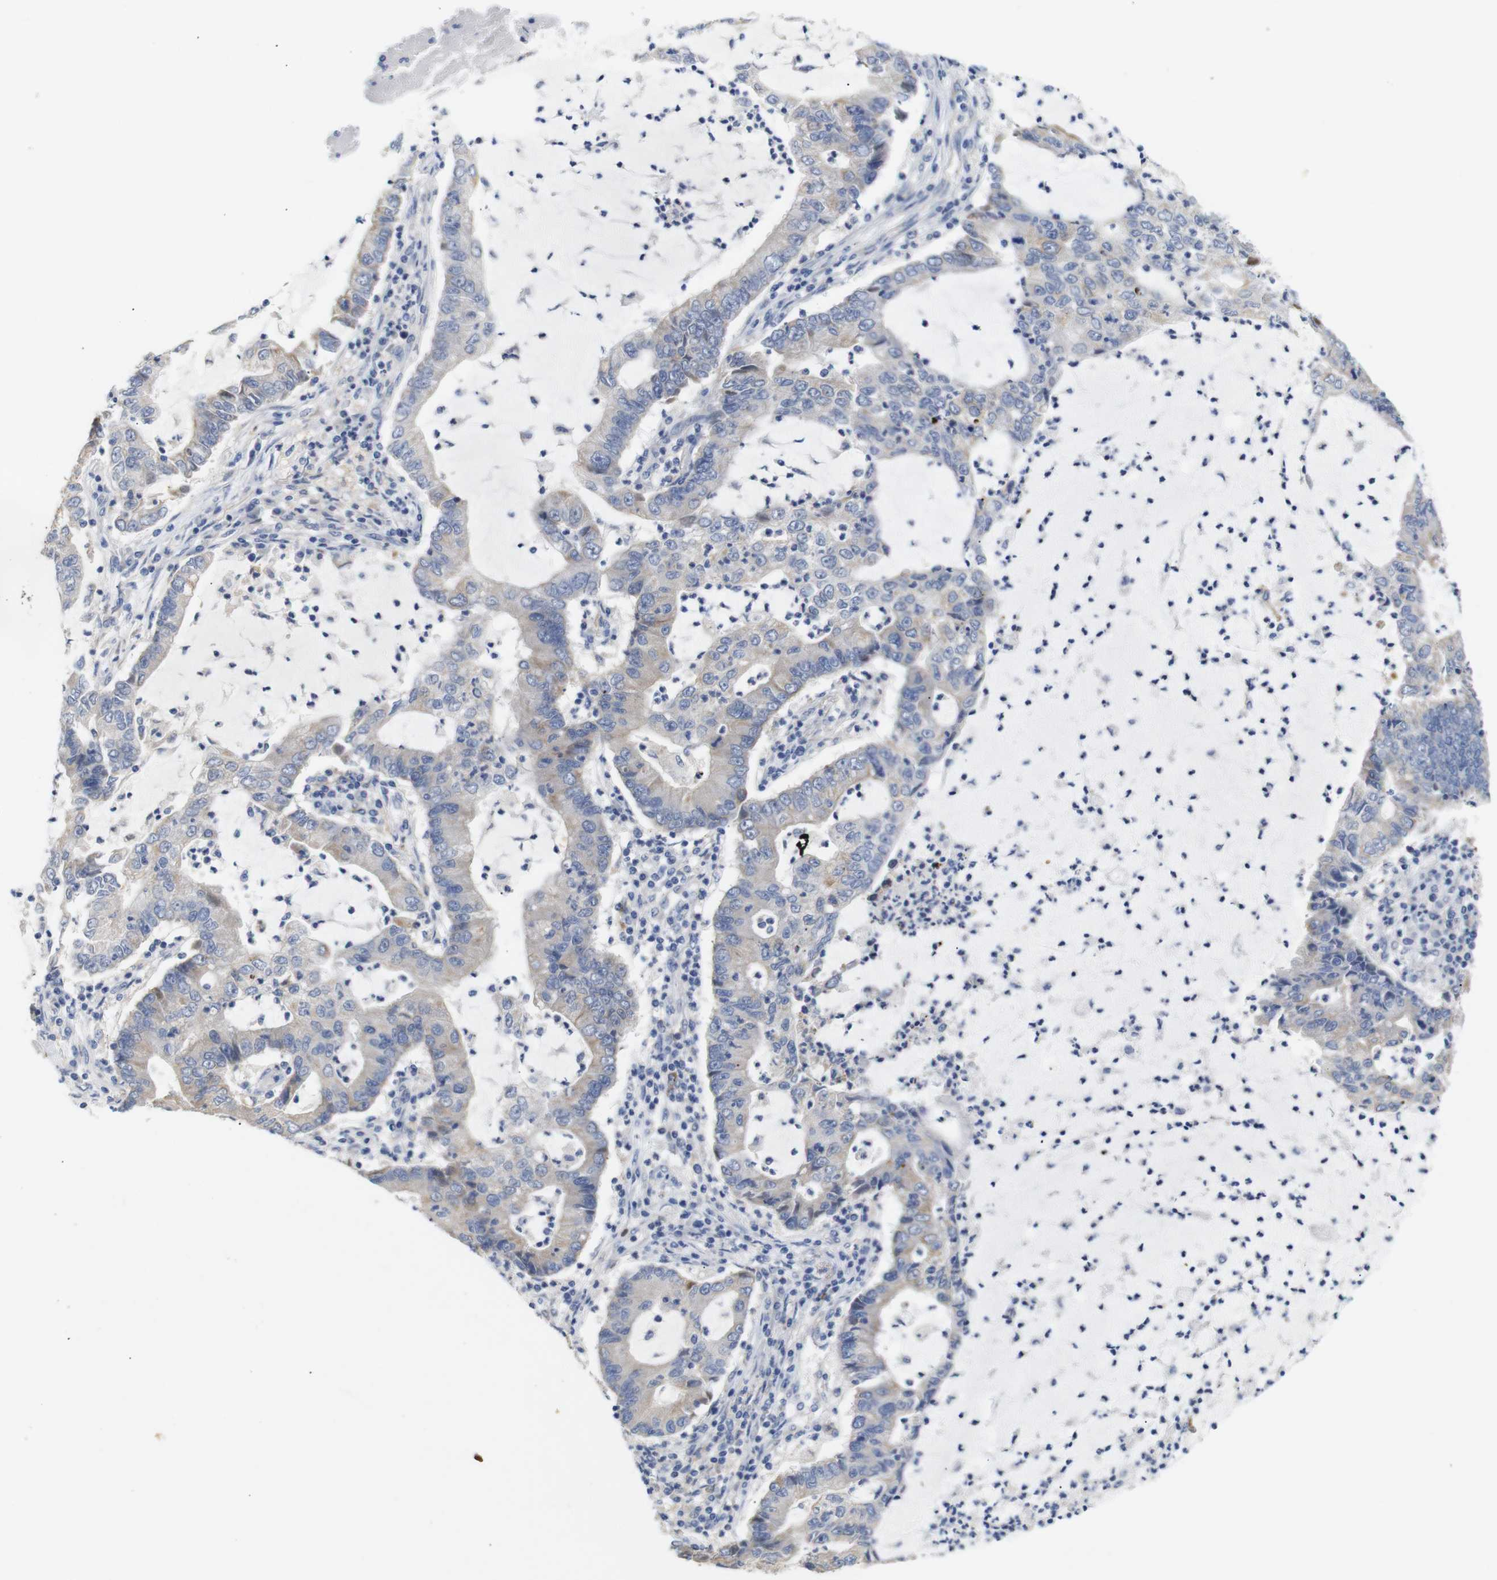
{"staining": {"intensity": "moderate", "quantity": ">75%", "location": "cytoplasmic/membranous"}, "tissue": "lung cancer", "cell_type": "Tumor cells", "image_type": "cancer", "snomed": [{"axis": "morphology", "description": "Adenocarcinoma, NOS"}, {"axis": "topography", "description": "Lung"}], "caption": "Lung cancer (adenocarcinoma) stained with DAB (3,3'-diaminobenzidine) immunohistochemistry (IHC) reveals medium levels of moderate cytoplasmic/membranous expression in about >75% of tumor cells. The staining is performed using DAB (3,3'-diaminobenzidine) brown chromogen to label protein expression. The nuclei are counter-stained blue using hematoxylin.", "gene": "ALOX15", "patient": {"sex": "female", "age": 51}}